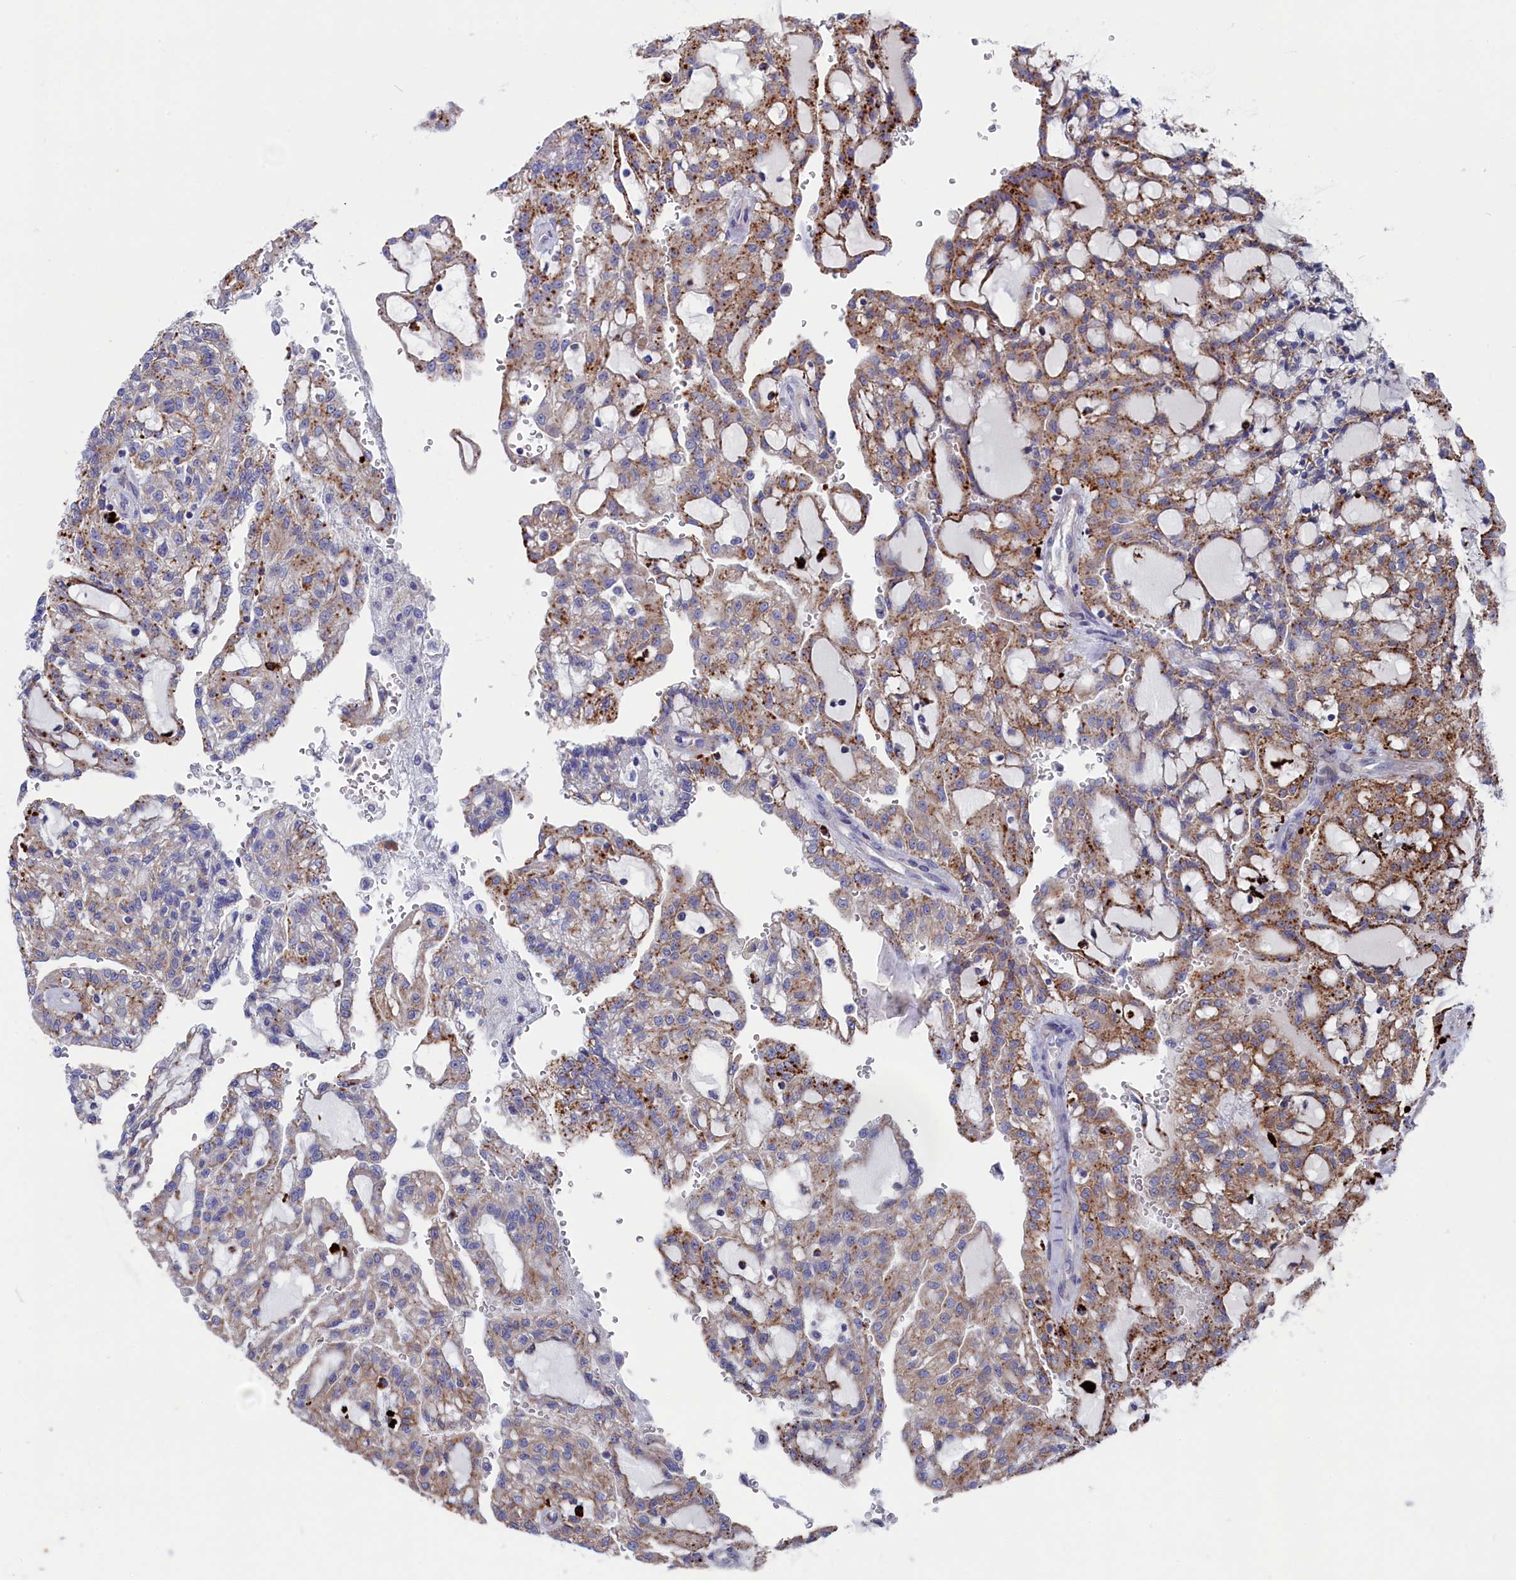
{"staining": {"intensity": "moderate", "quantity": ">75%", "location": "cytoplasmic/membranous"}, "tissue": "renal cancer", "cell_type": "Tumor cells", "image_type": "cancer", "snomed": [{"axis": "morphology", "description": "Adenocarcinoma, NOS"}, {"axis": "topography", "description": "Kidney"}], "caption": "IHC of human adenocarcinoma (renal) displays medium levels of moderate cytoplasmic/membranous positivity in about >75% of tumor cells.", "gene": "NUDT7", "patient": {"sex": "male", "age": 63}}